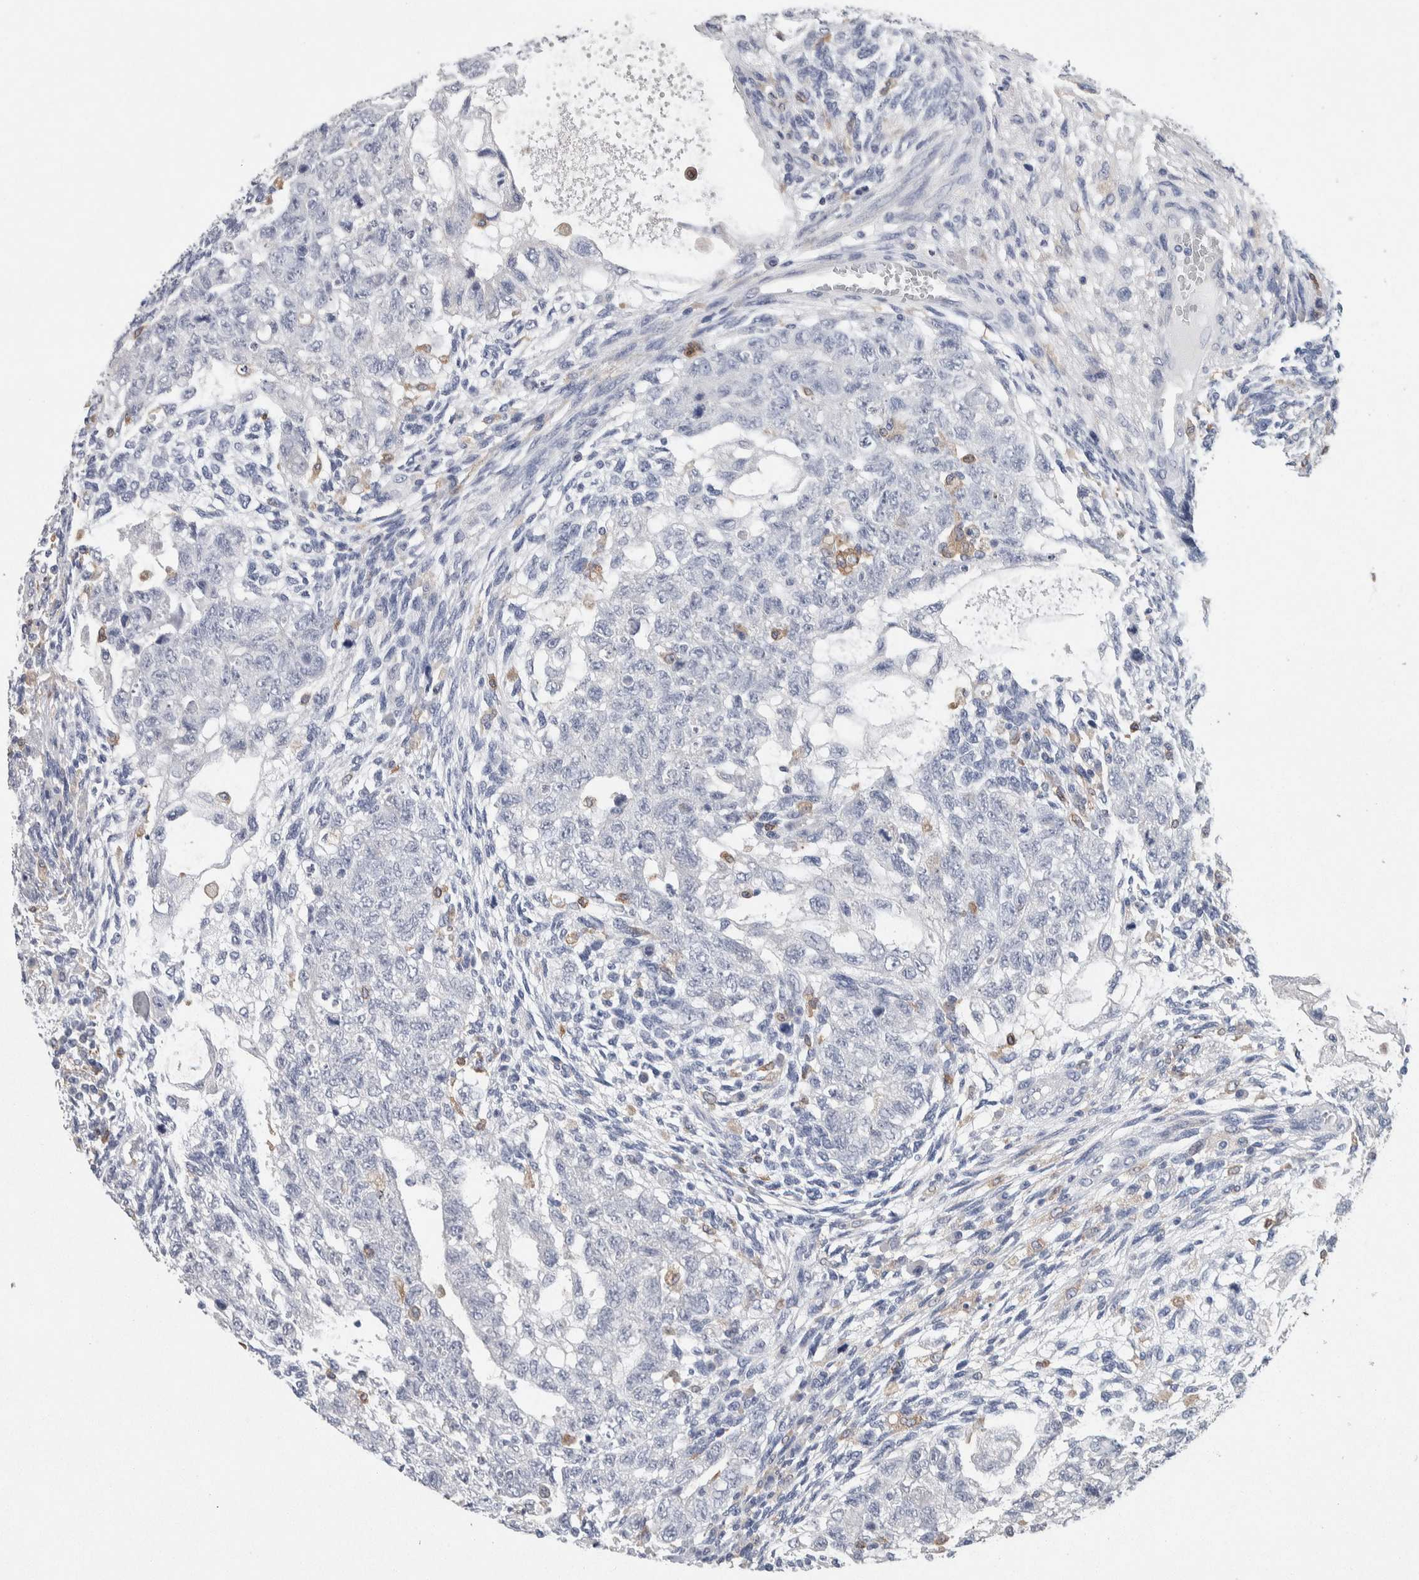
{"staining": {"intensity": "negative", "quantity": "none", "location": "none"}, "tissue": "testis cancer", "cell_type": "Tumor cells", "image_type": "cancer", "snomed": [{"axis": "morphology", "description": "Normal tissue, NOS"}, {"axis": "morphology", "description": "Carcinoma, Embryonal, NOS"}, {"axis": "topography", "description": "Testis"}], "caption": "The micrograph shows no staining of tumor cells in embryonal carcinoma (testis).", "gene": "NCF2", "patient": {"sex": "male", "age": 36}}